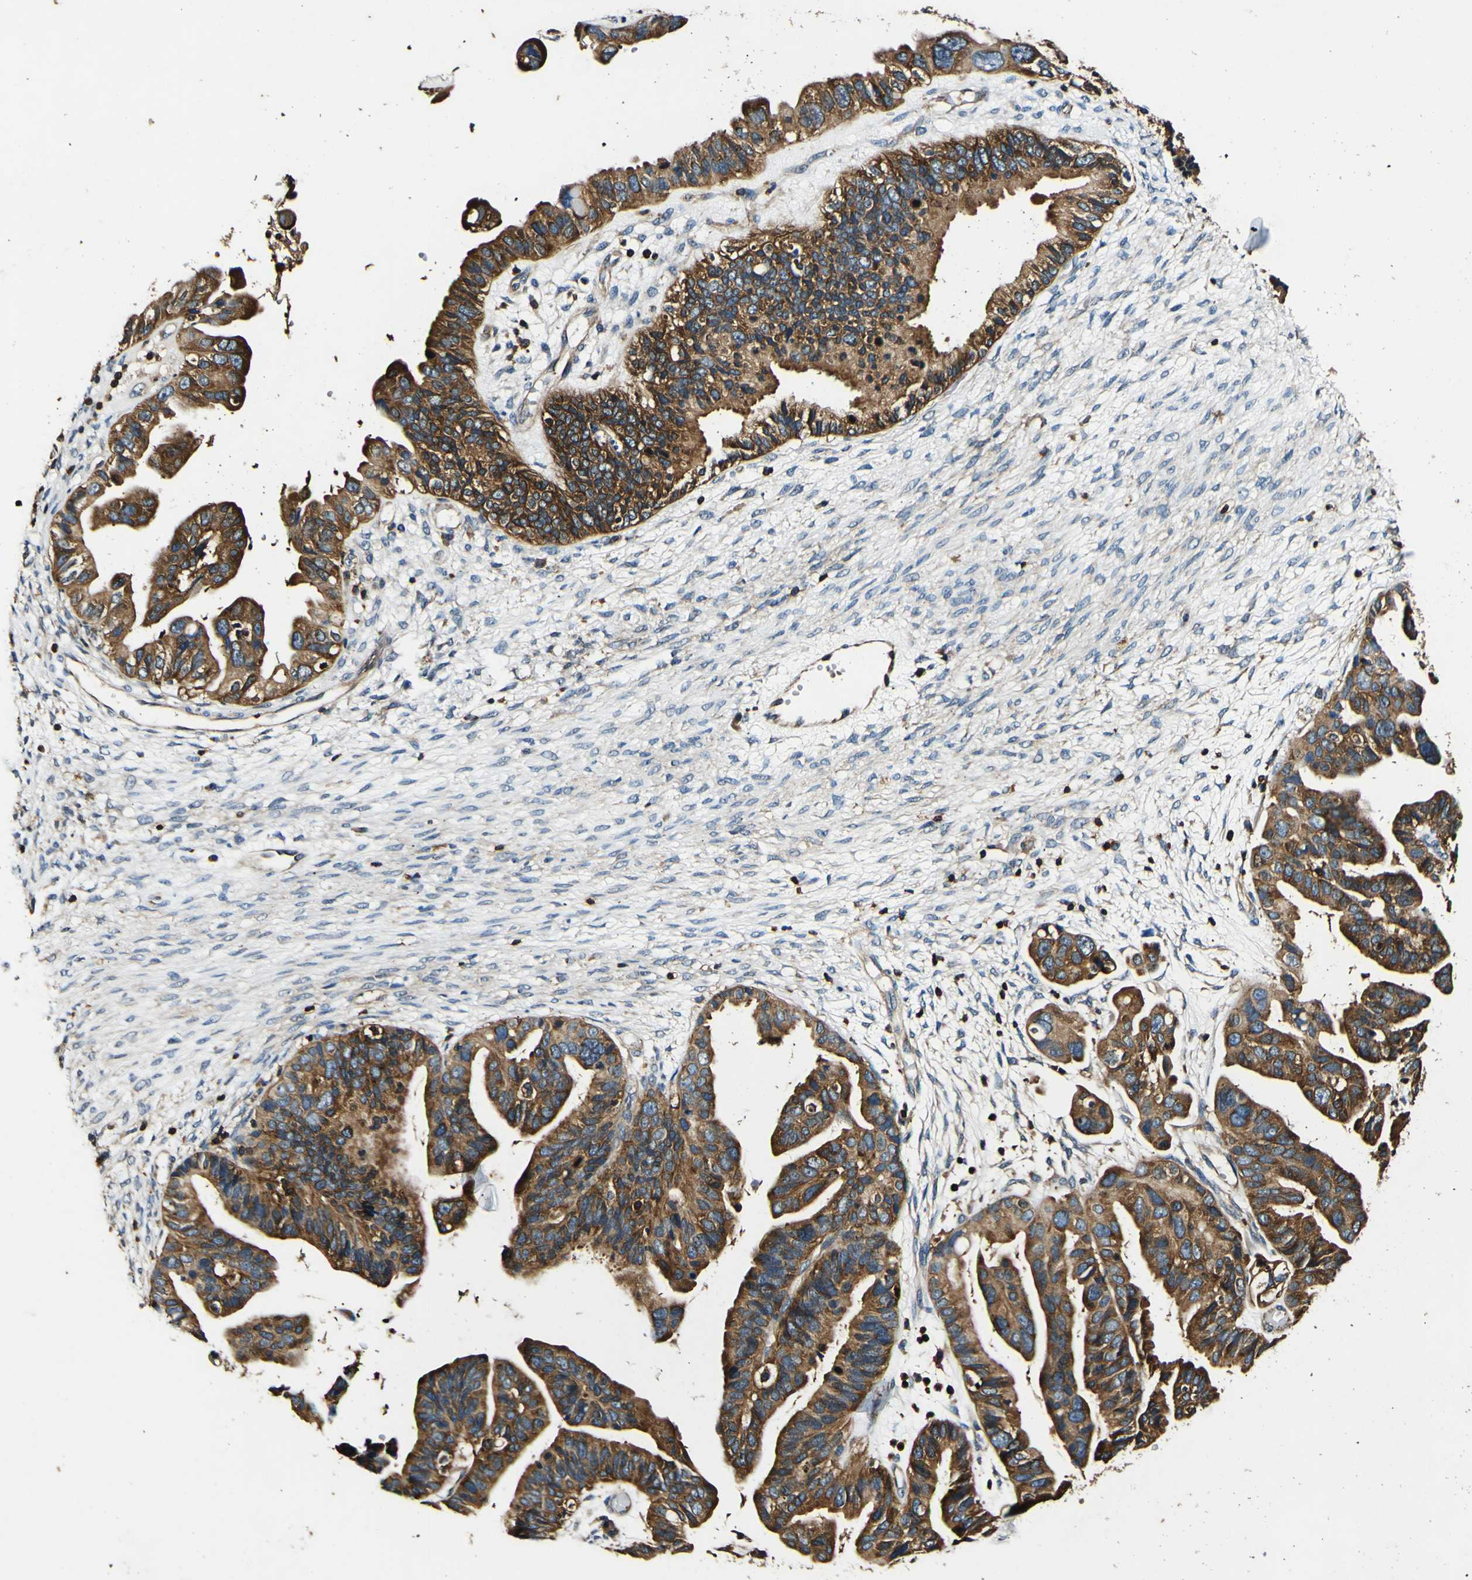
{"staining": {"intensity": "strong", "quantity": ">75%", "location": "cytoplasmic/membranous"}, "tissue": "ovarian cancer", "cell_type": "Tumor cells", "image_type": "cancer", "snomed": [{"axis": "morphology", "description": "Cystadenocarcinoma, serous, NOS"}, {"axis": "topography", "description": "Ovary"}], "caption": "Immunohistochemical staining of ovarian cancer demonstrates high levels of strong cytoplasmic/membranous expression in approximately >75% of tumor cells.", "gene": "RHOT2", "patient": {"sex": "female", "age": 56}}